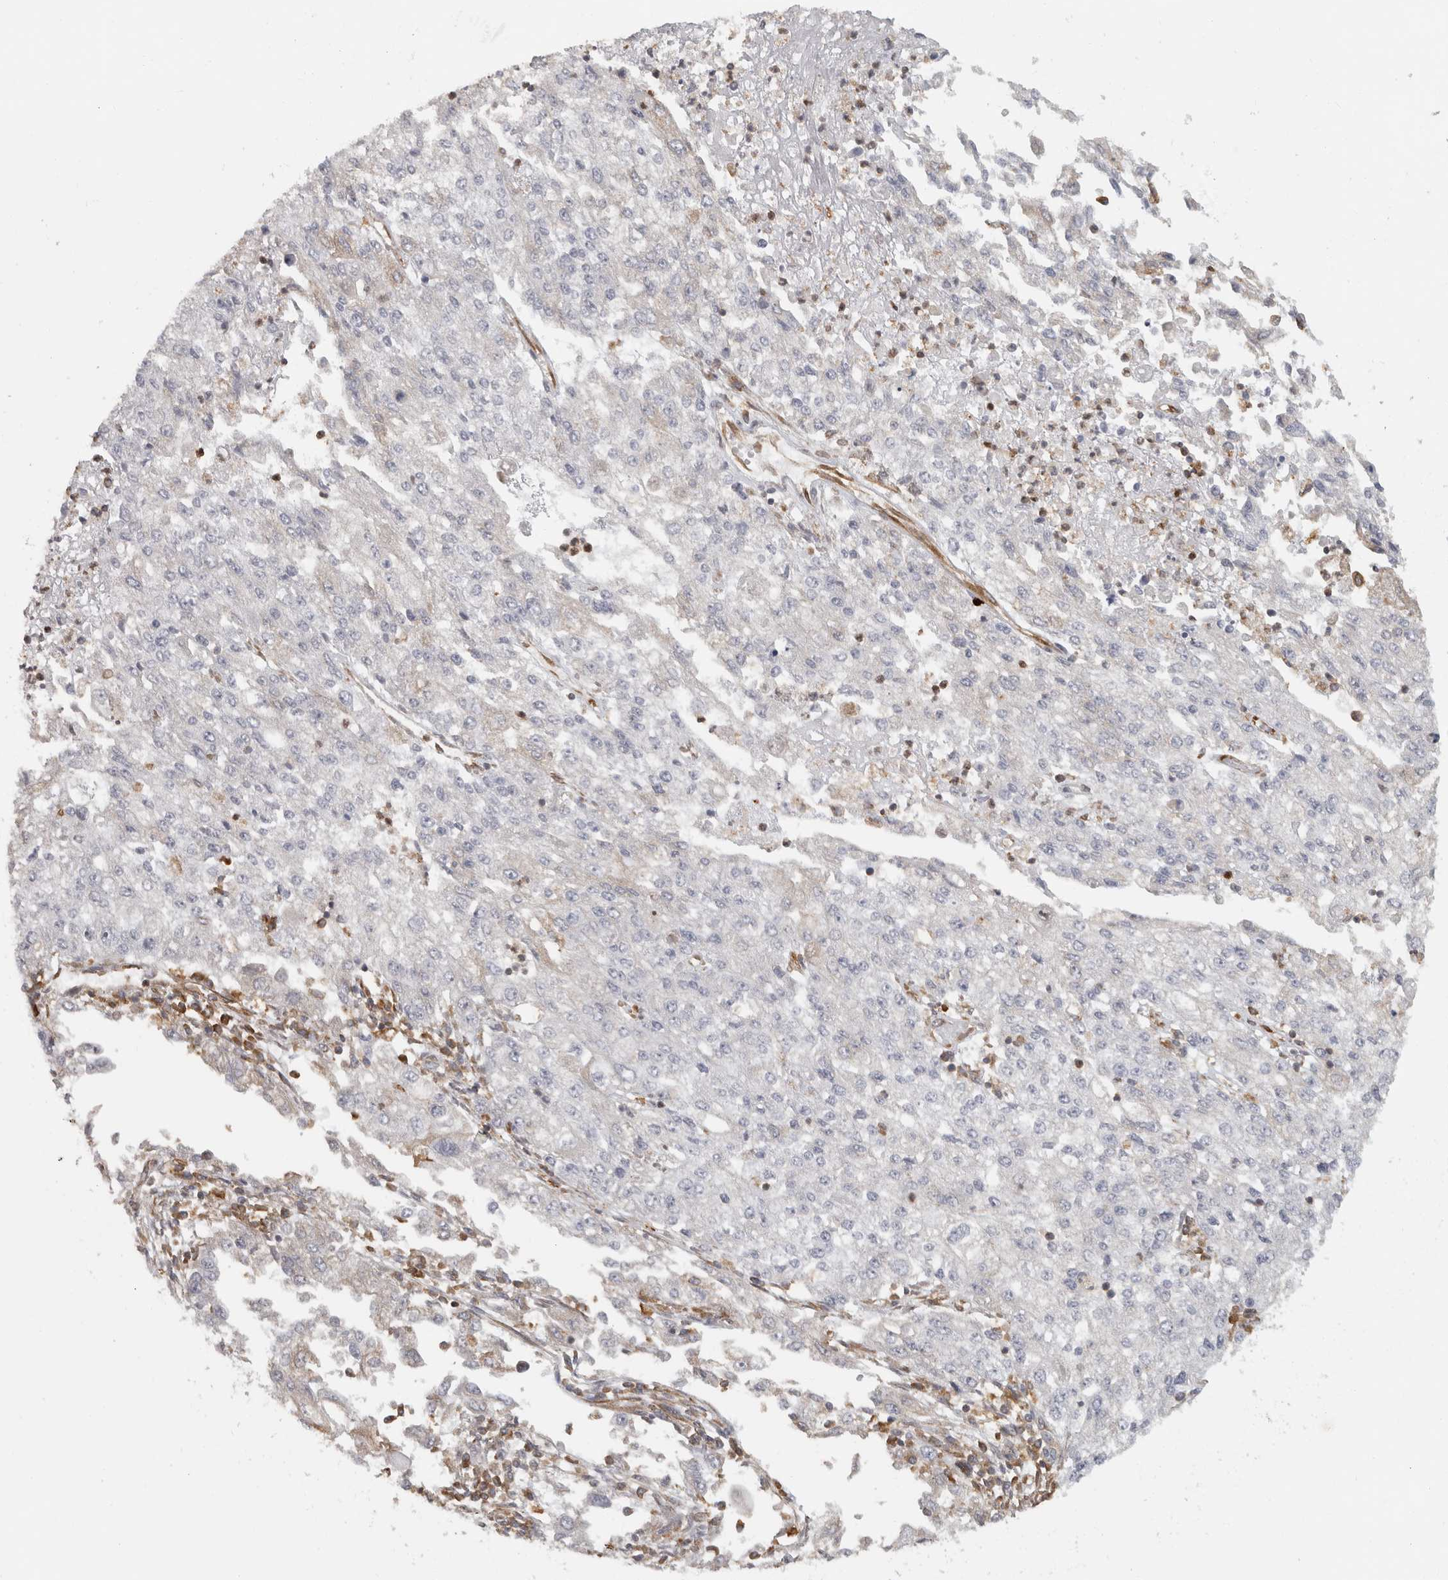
{"staining": {"intensity": "moderate", "quantity": "<25%", "location": "cytoplasmic/membranous"}, "tissue": "endometrial cancer", "cell_type": "Tumor cells", "image_type": "cancer", "snomed": [{"axis": "morphology", "description": "Adenocarcinoma, NOS"}, {"axis": "topography", "description": "Endometrium"}], "caption": "Adenocarcinoma (endometrial) stained with a protein marker displays moderate staining in tumor cells.", "gene": "HLA-E", "patient": {"sex": "female", "age": 49}}